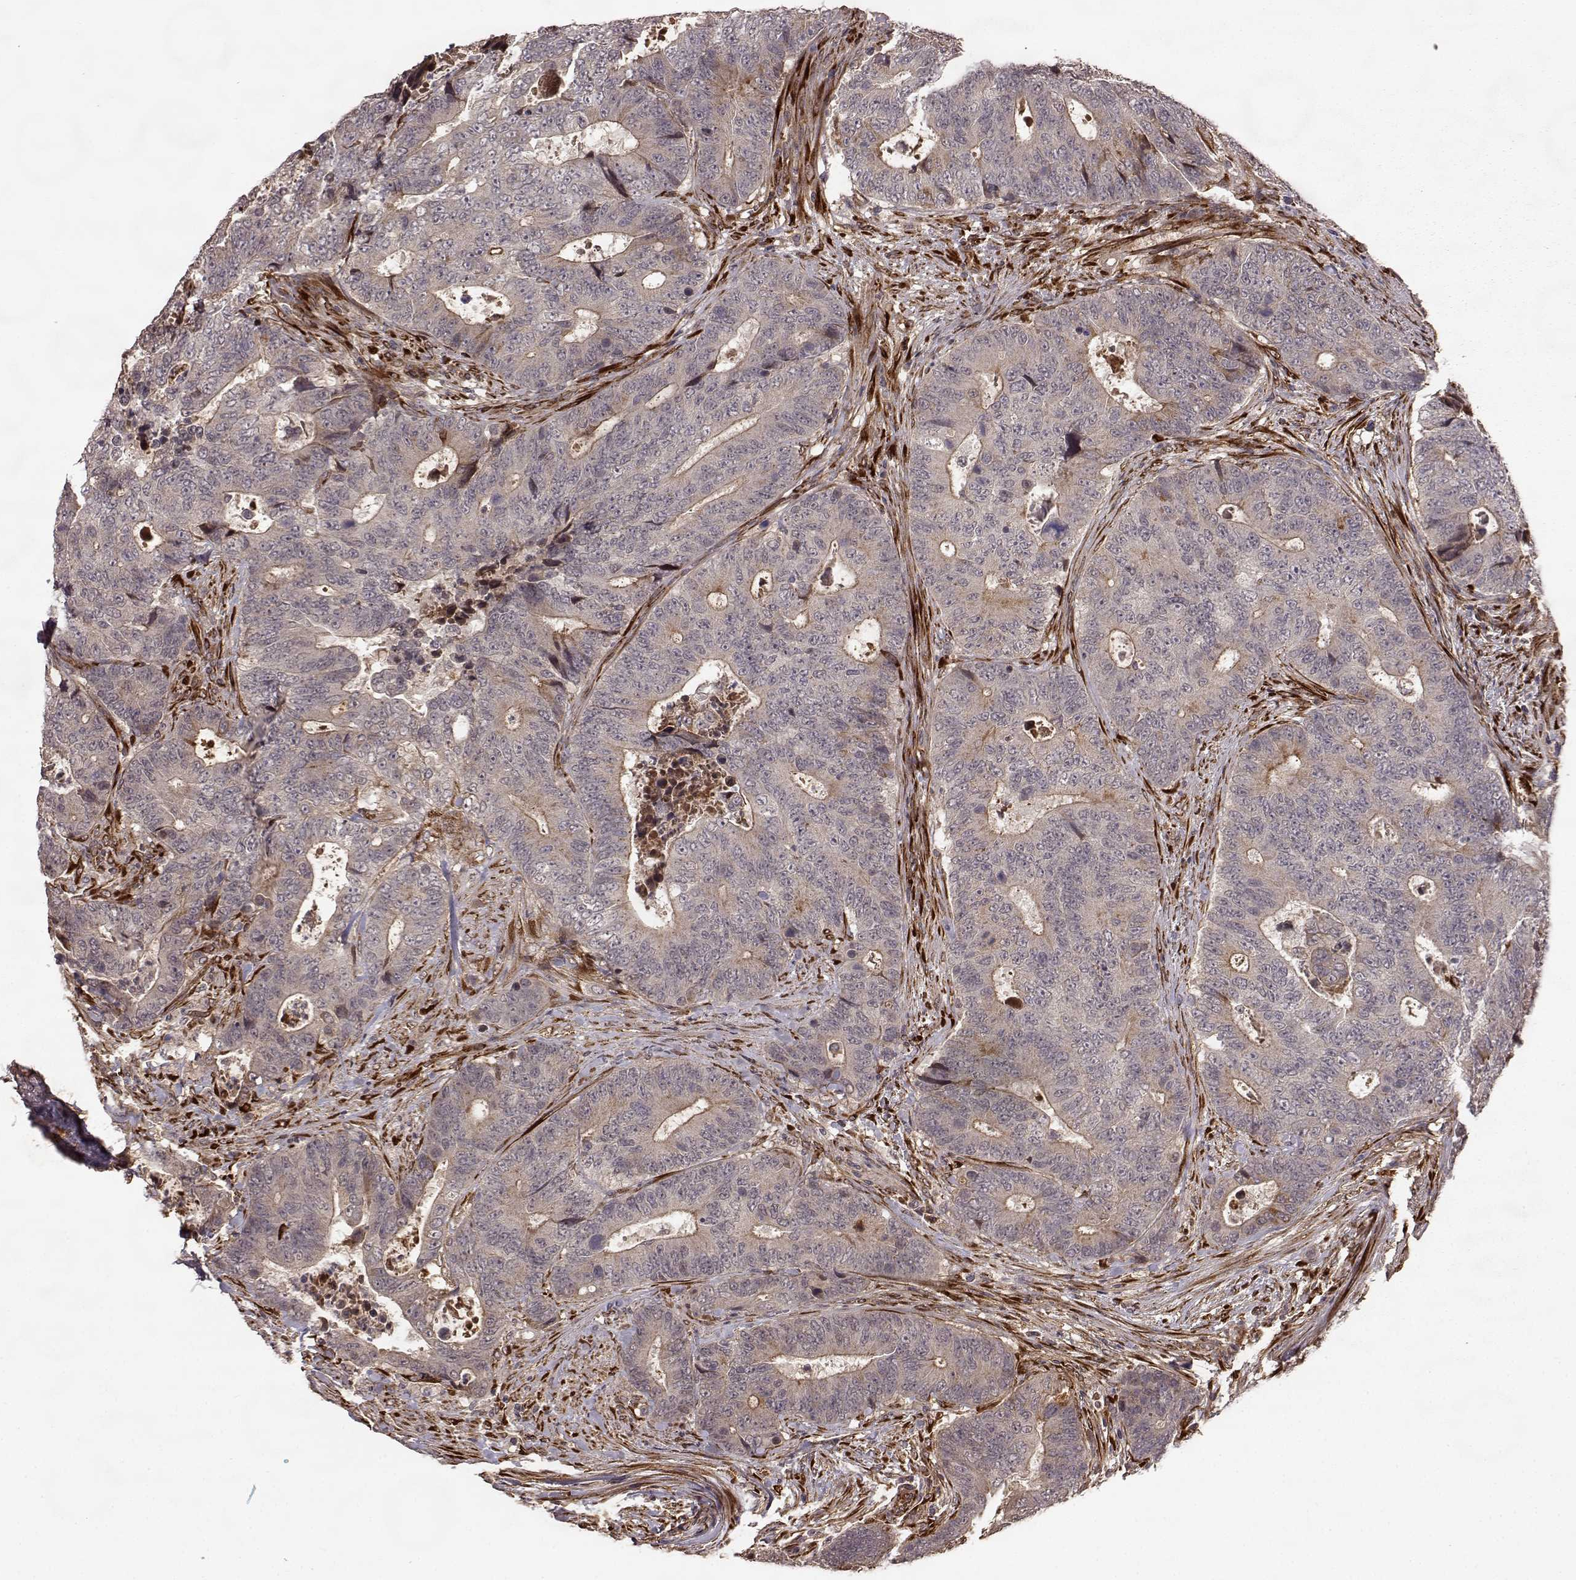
{"staining": {"intensity": "weak", "quantity": "25%-75%", "location": "cytoplasmic/membranous"}, "tissue": "colorectal cancer", "cell_type": "Tumor cells", "image_type": "cancer", "snomed": [{"axis": "morphology", "description": "Adenocarcinoma, NOS"}, {"axis": "topography", "description": "Colon"}], "caption": "The histopathology image reveals staining of adenocarcinoma (colorectal), revealing weak cytoplasmic/membranous protein expression (brown color) within tumor cells. (IHC, brightfield microscopy, high magnification).", "gene": "FSTL1", "patient": {"sex": "female", "age": 48}}